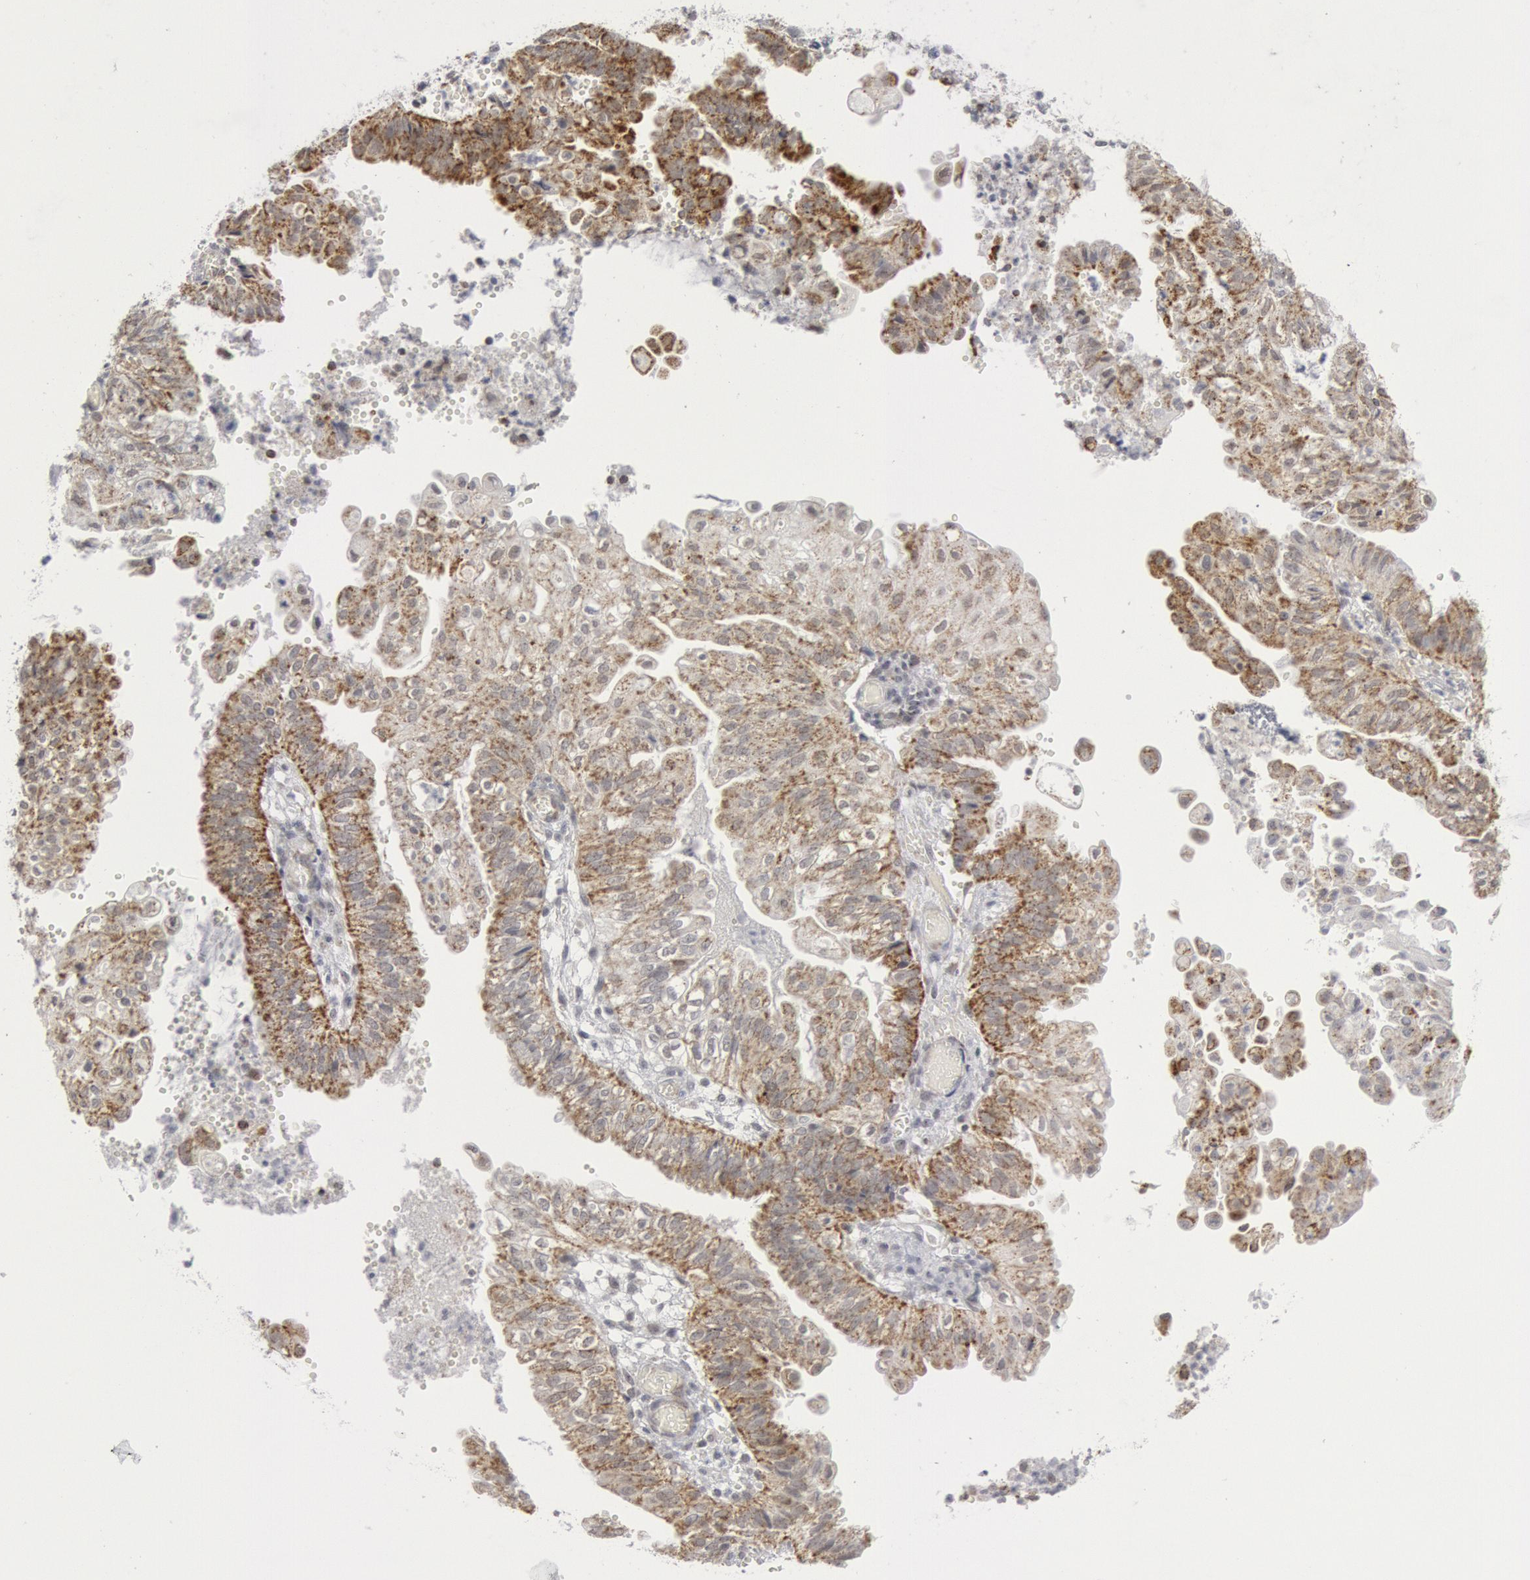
{"staining": {"intensity": "moderate", "quantity": "25%-75%", "location": "cytoplasmic/membranous"}, "tissue": "endometrial cancer", "cell_type": "Tumor cells", "image_type": "cancer", "snomed": [{"axis": "morphology", "description": "Adenocarcinoma, NOS"}, {"axis": "topography", "description": "Endometrium"}], "caption": "Immunohistochemical staining of human endometrial cancer reveals medium levels of moderate cytoplasmic/membranous expression in about 25%-75% of tumor cells.", "gene": "CASP9", "patient": {"sex": "female", "age": 55}}